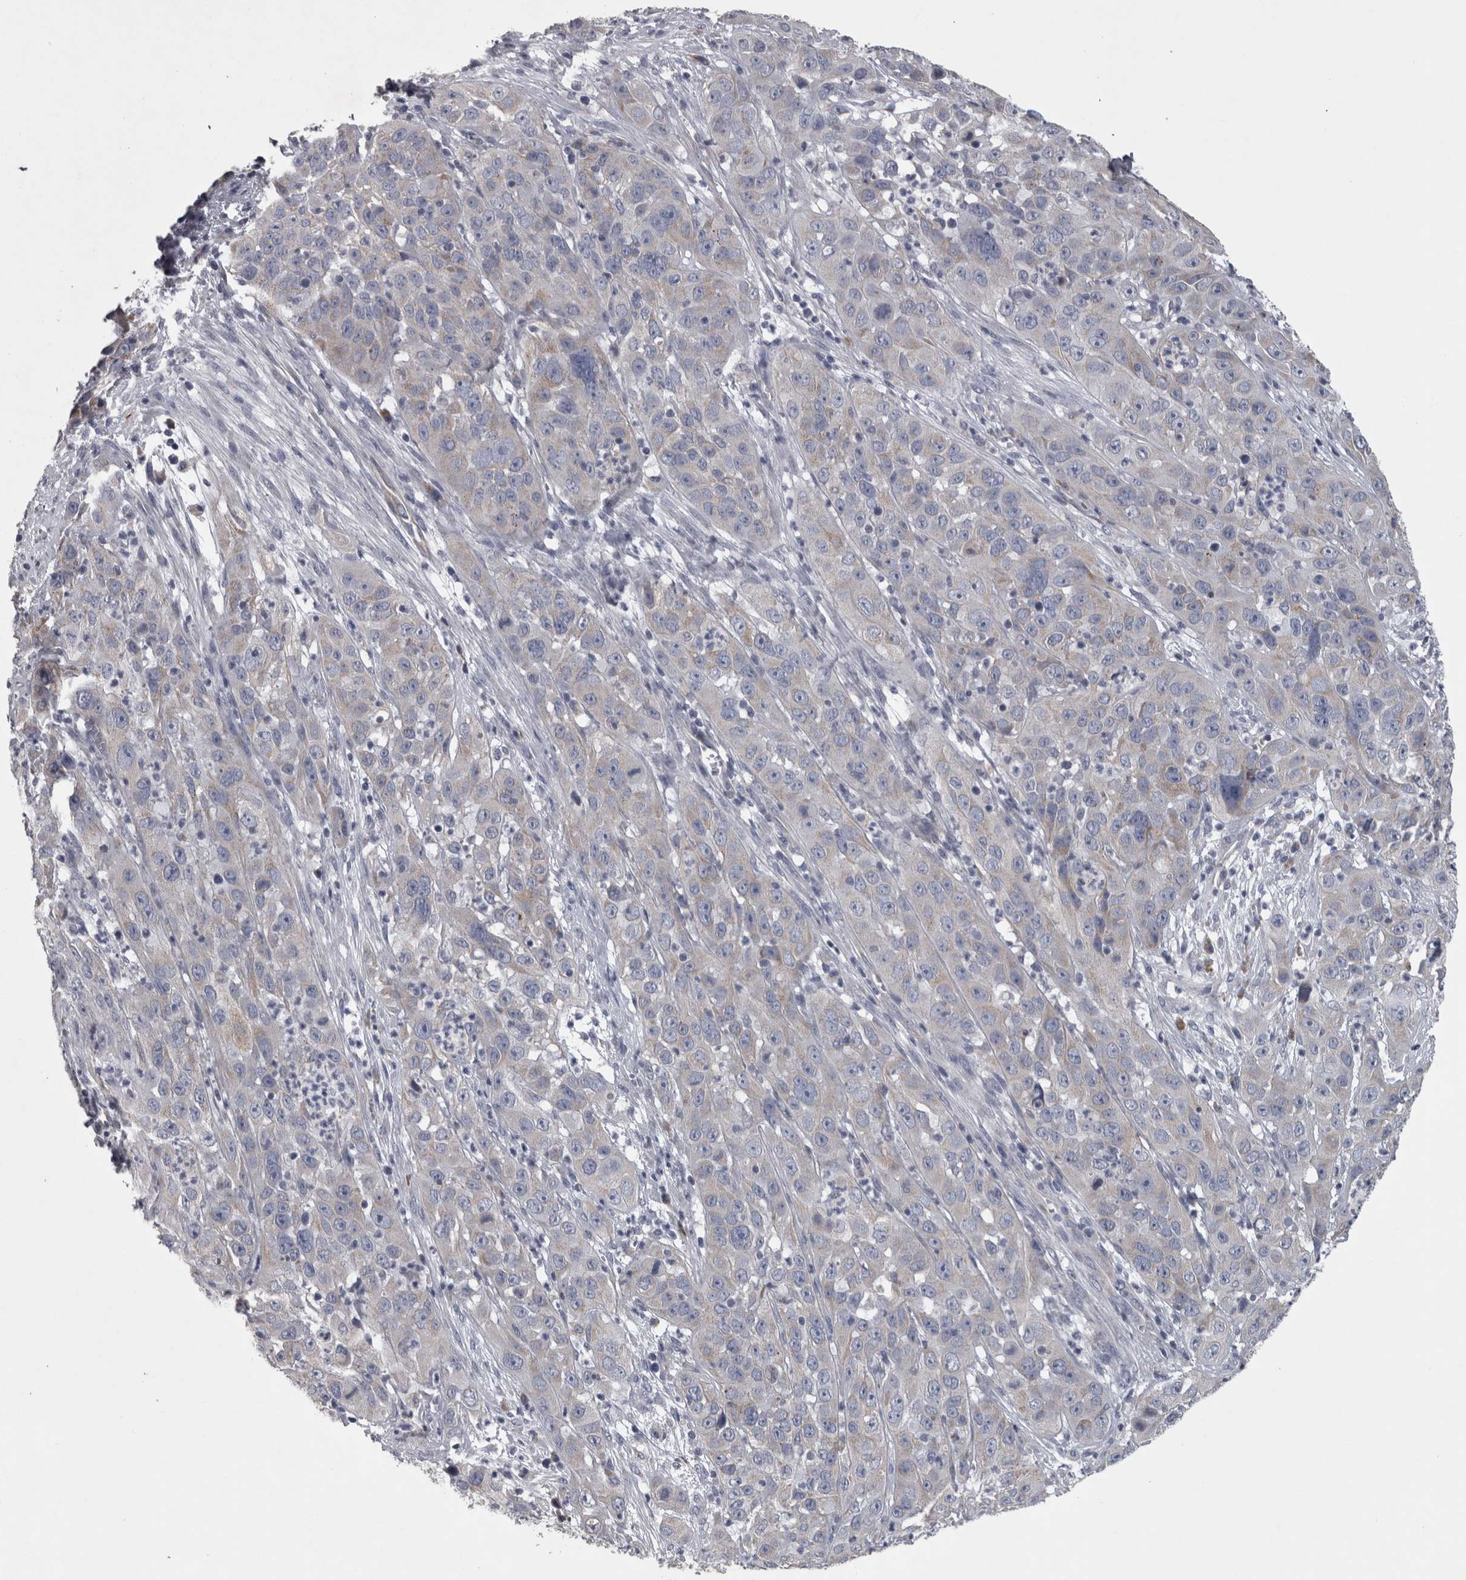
{"staining": {"intensity": "negative", "quantity": "none", "location": "none"}, "tissue": "cervical cancer", "cell_type": "Tumor cells", "image_type": "cancer", "snomed": [{"axis": "morphology", "description": "Squamous cell carcinoma, NOS"}, {"axis": "topography", "description": "Cervix"}], "caption": "This is an IHC histopathology image of cervical squamous cell carcinoma. There is no expression in tumor cells.", "gene": "DBT", "patient": {"sex": "female", "age": 32}}